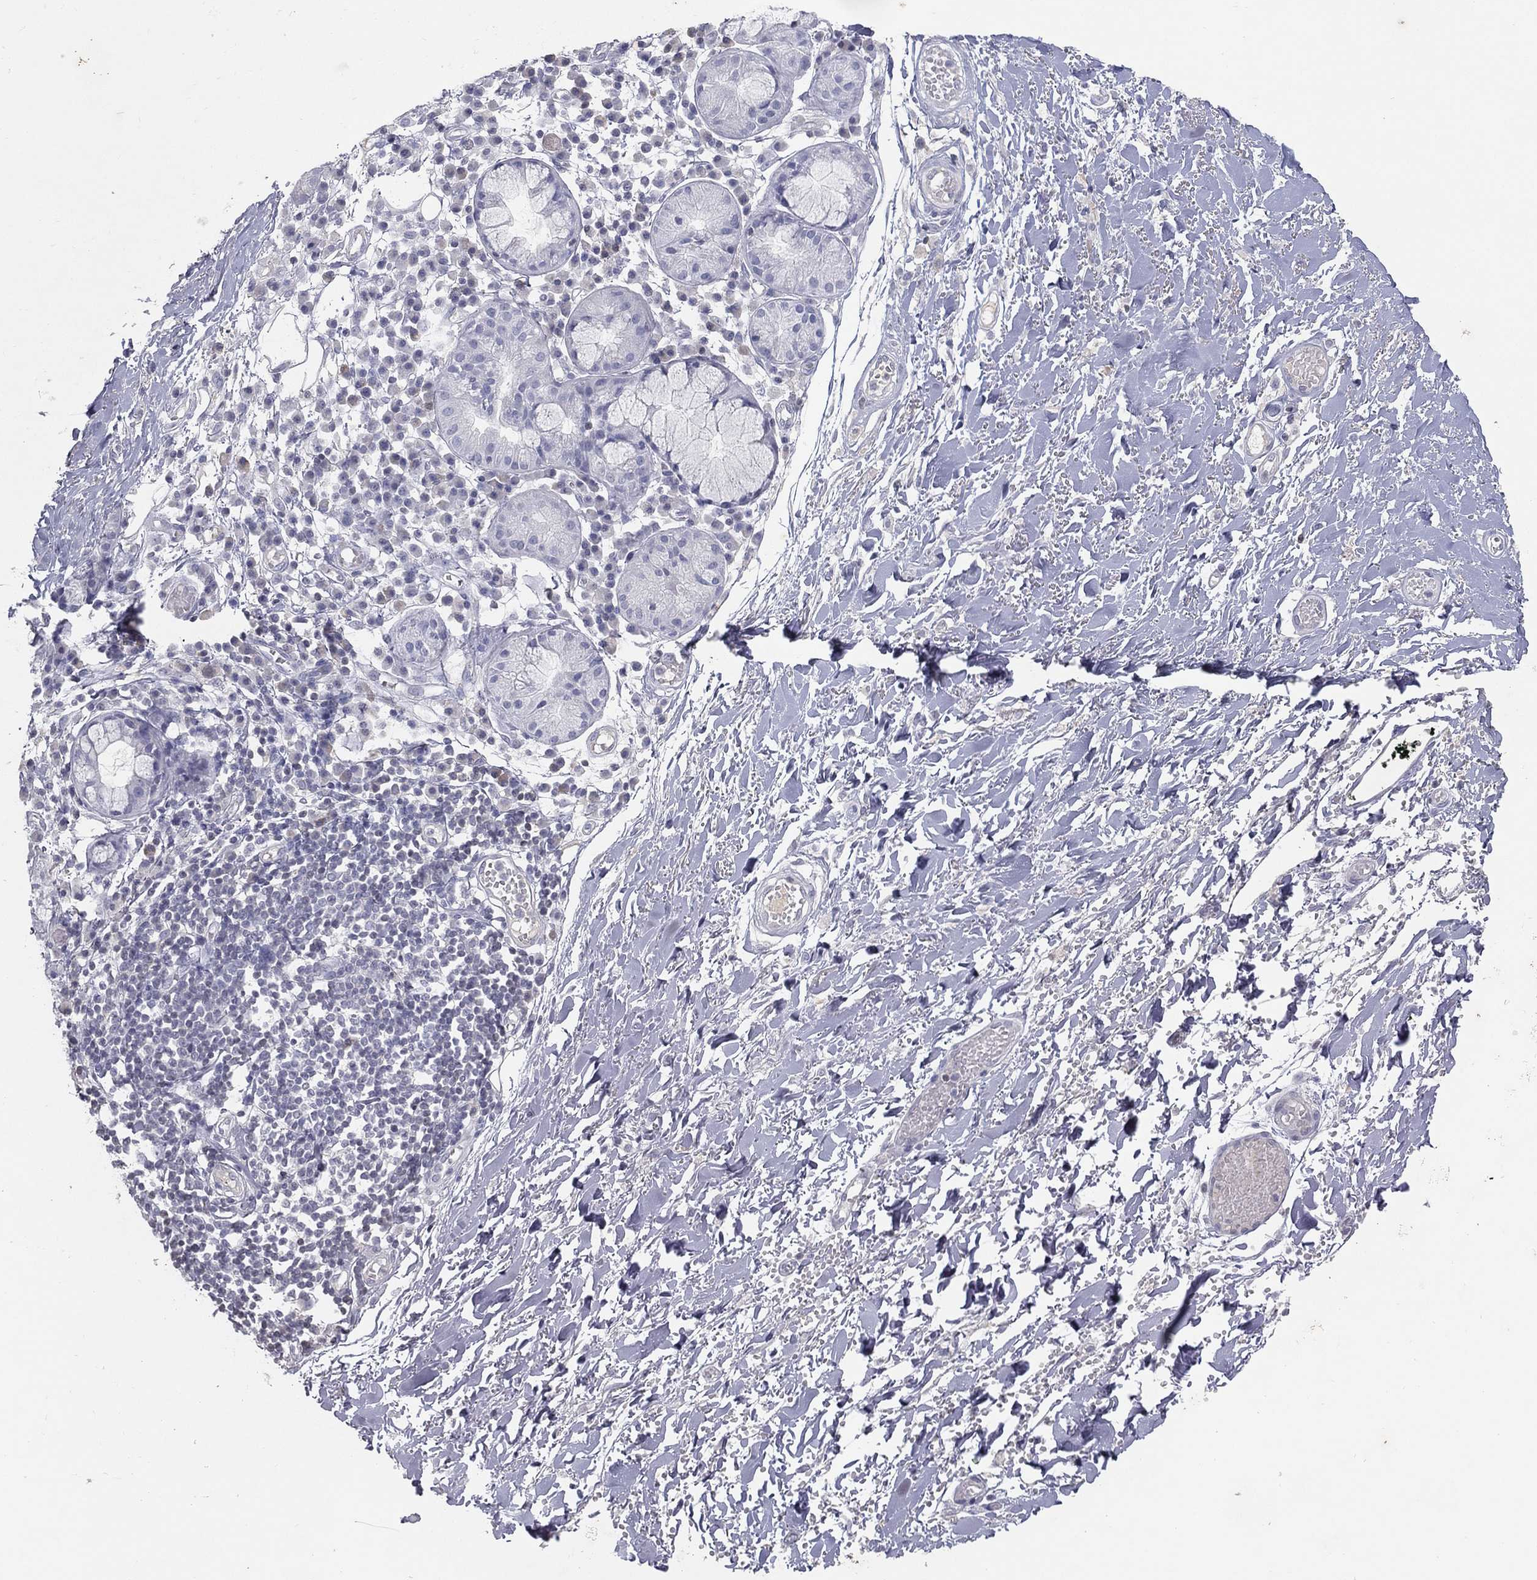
{"staining": {"intensity": "negative", "quantity": "none", "location": "none"}, "tissue": "soft tissue", "cell_type": "Fibroblasts", "image_type": "normal", "snomed": [{"axis": "morphology", "description": "Normal tissue, NOS"}, {"axis": "topography", "description": "Cartilage tissue"}], "caption": "Immunohistochemistry (IHC) of unremarkable soft tissue demonstrates no expression in fibroblasts. Nuclei are stained in blue.", "gene": "CPT1B", "patient": {"sex": "male", "age": 81}}